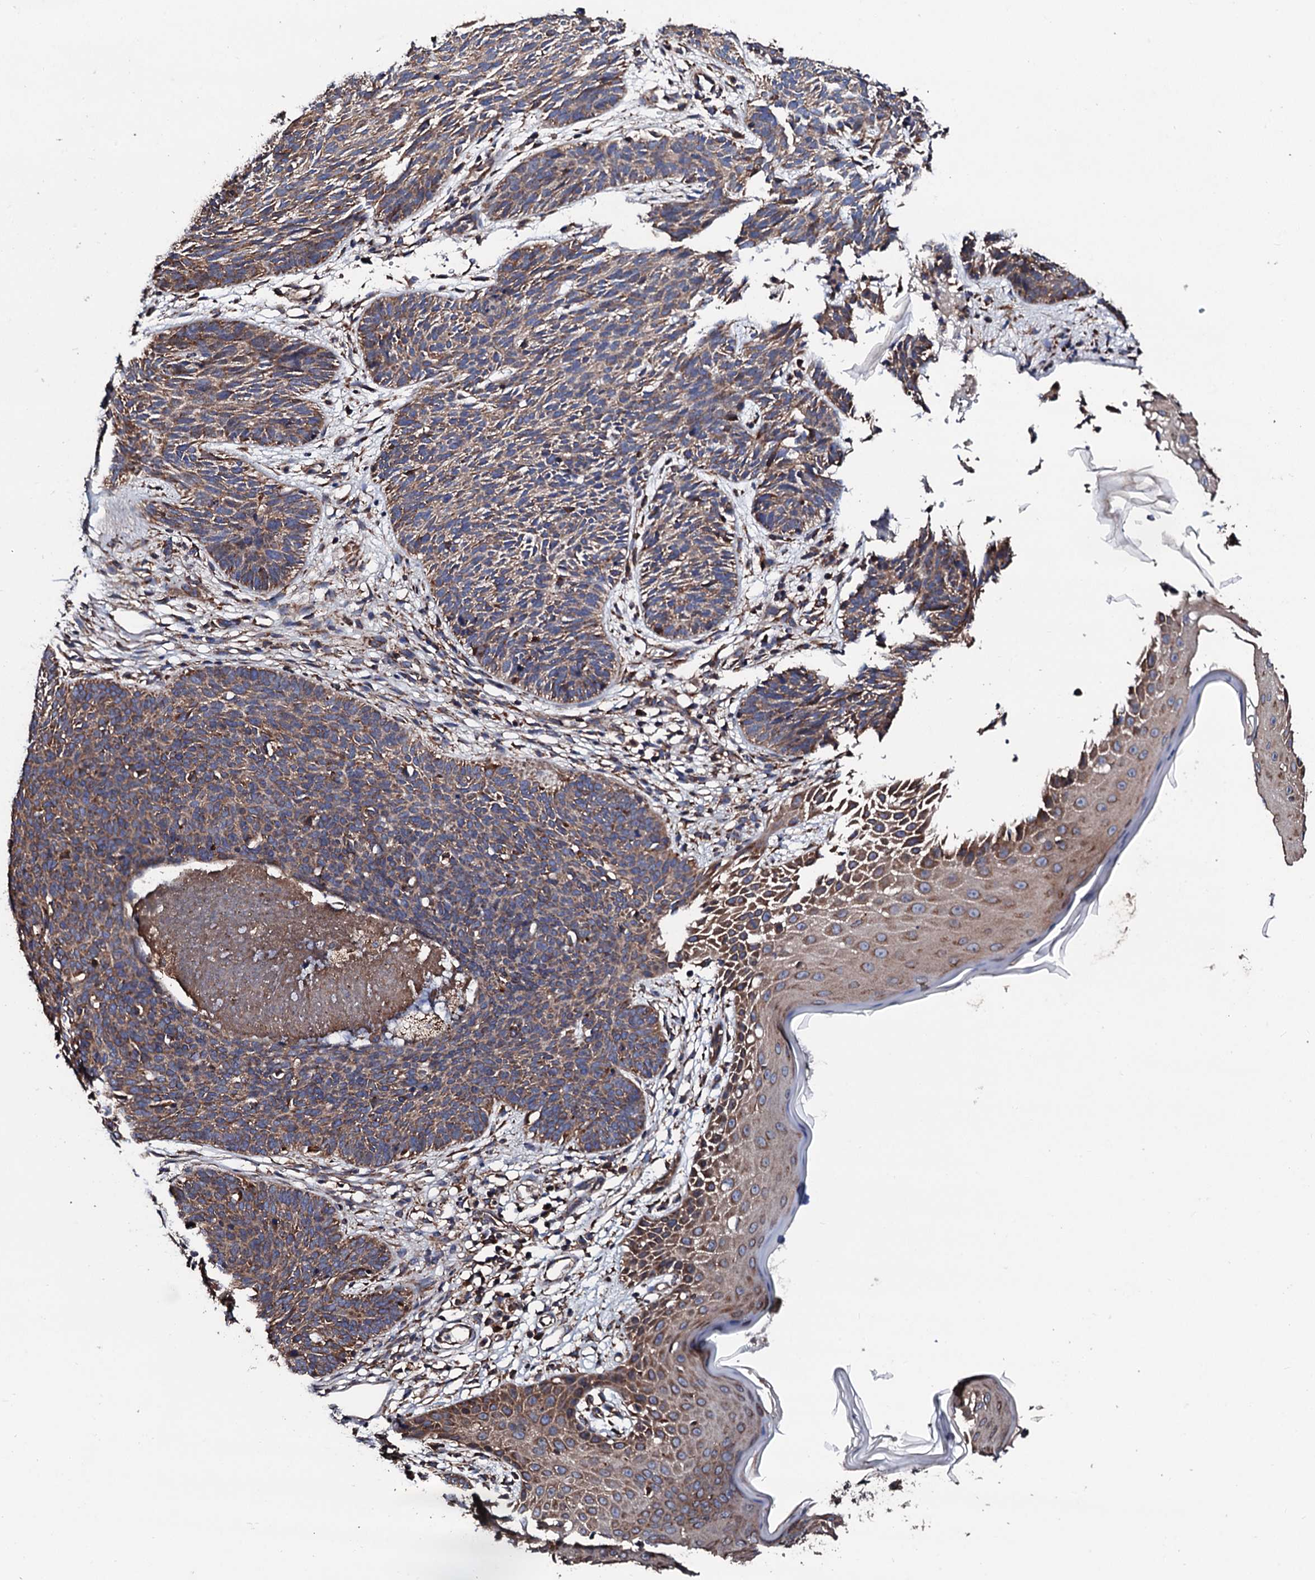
{"staining": {"intensity": "moderate", "quantity": ">75%", "location": "cytoplasmic/membranous"}, "tissue": "skin cancer", "cell_type": "Tumor cells", "image_type": "cancer", "snomed": [{"axis": "morphology", "description": "Basal cell carcinoma"}, {"axis": "topography", "description": "Skin"}], "caption": "Immunohistochemical staining of human basal cell carcinoma (skin) reveals medium levels of moderate cytoplasmic/membranous staining in about >75% of tumor cells.", "gene": "CKAP5", "patient": {"sex": "female", "age": 66}}